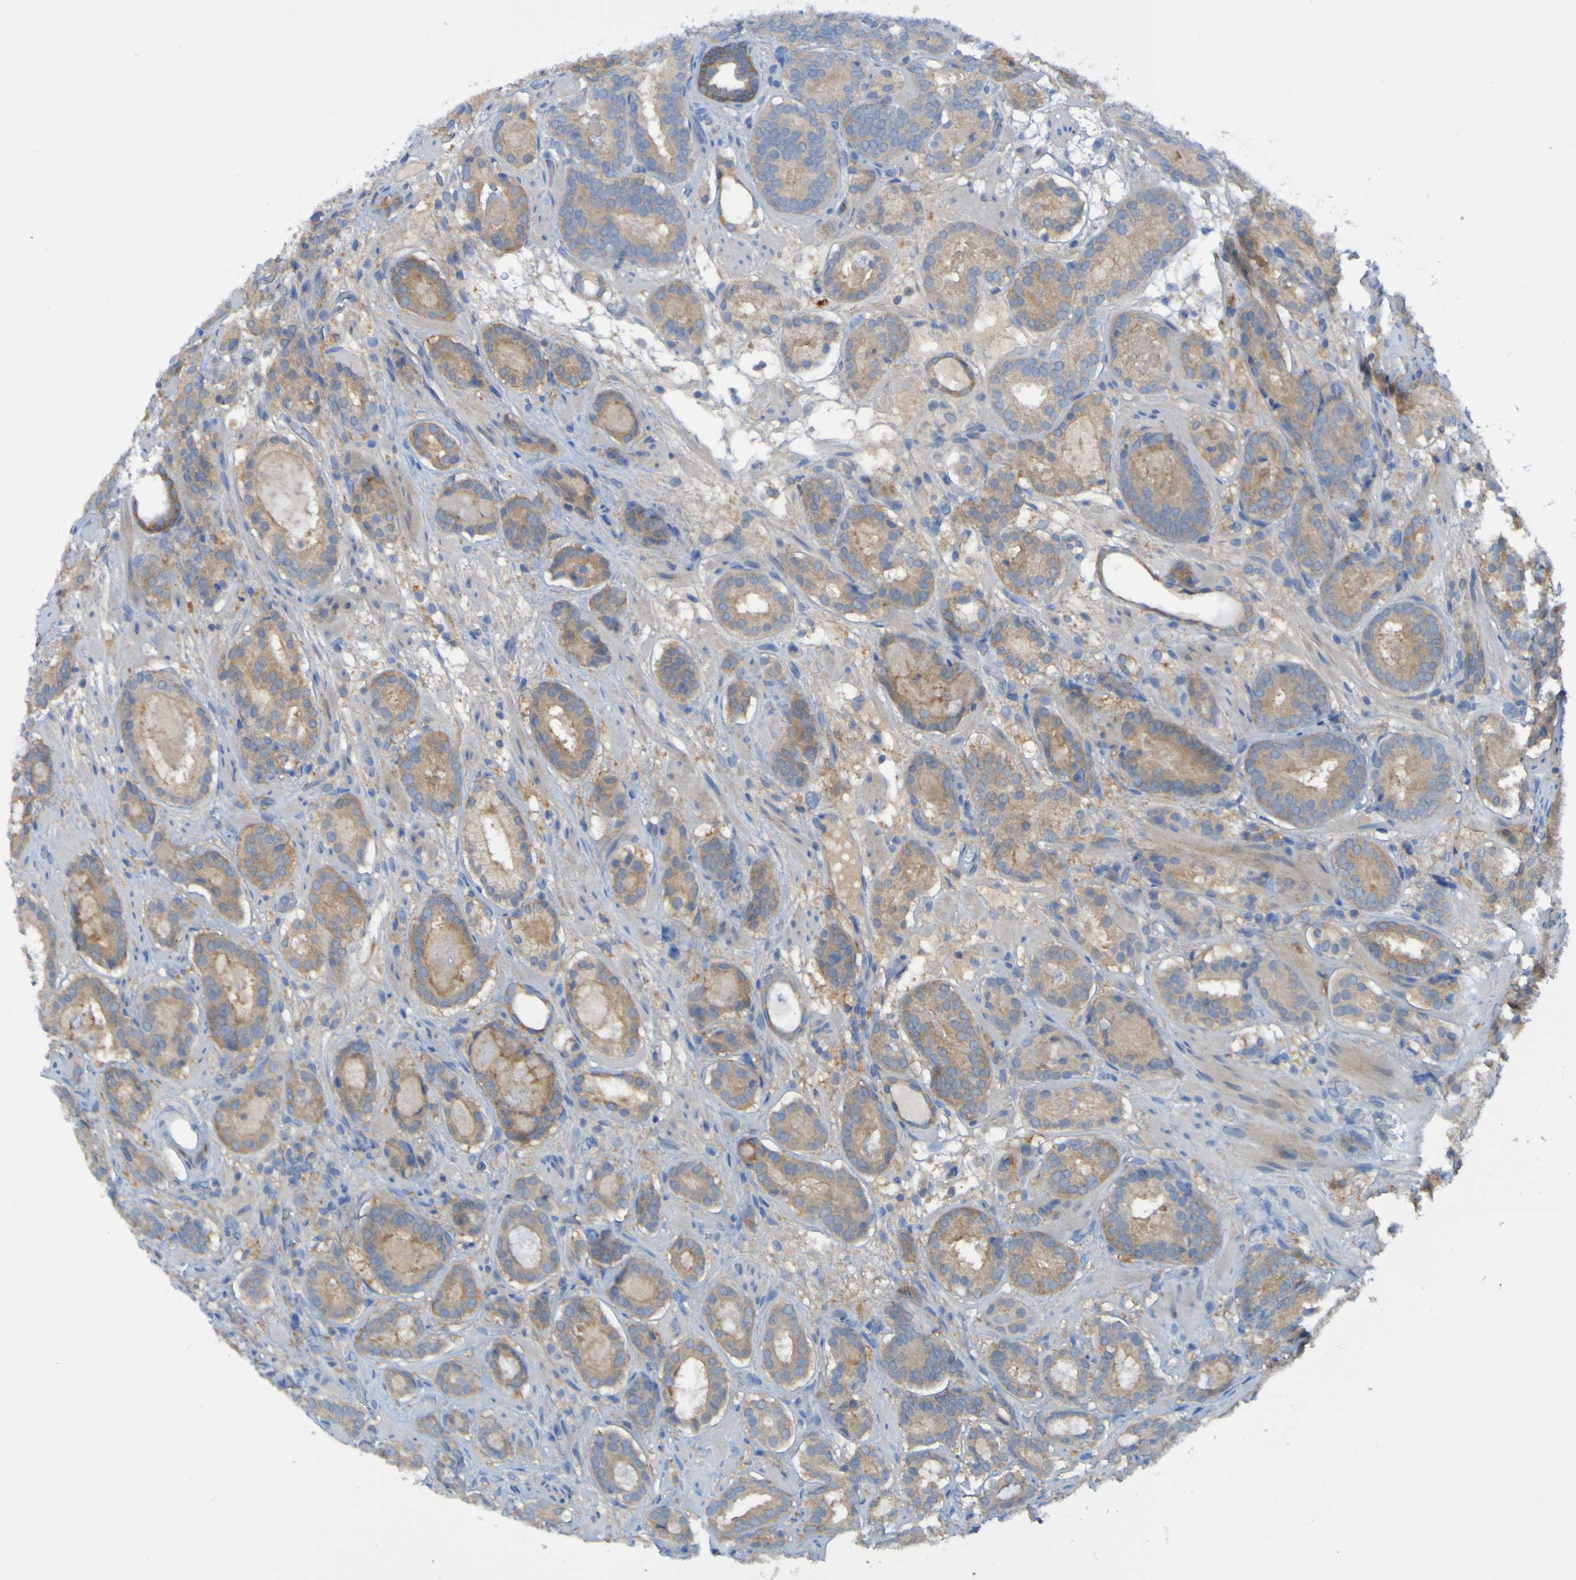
{"staining": {"intensity": "moderate", "quantity": ">75%", "location": "cytoplasmic/membranous"}, "tissue": "prostate cancer", "cell_type": "Tumor cells", "image_type": "cancer", "snomed": [{"axis": "morphology", "description": "Adenocarcinoma, Low grade"}, {"axis": "topography", "description": "Prostate"}], "caption": "This photomicrograph shows prostate cancer stained with immunohistochemistry to label a protein in brown. The cytoplasmic/membranous of tumor cells show moderate positivity for the protein. Nuclei are counter-stained blue.", "gene": "ARHGEF16", "patient": {"sex": "male", "age": 69}}